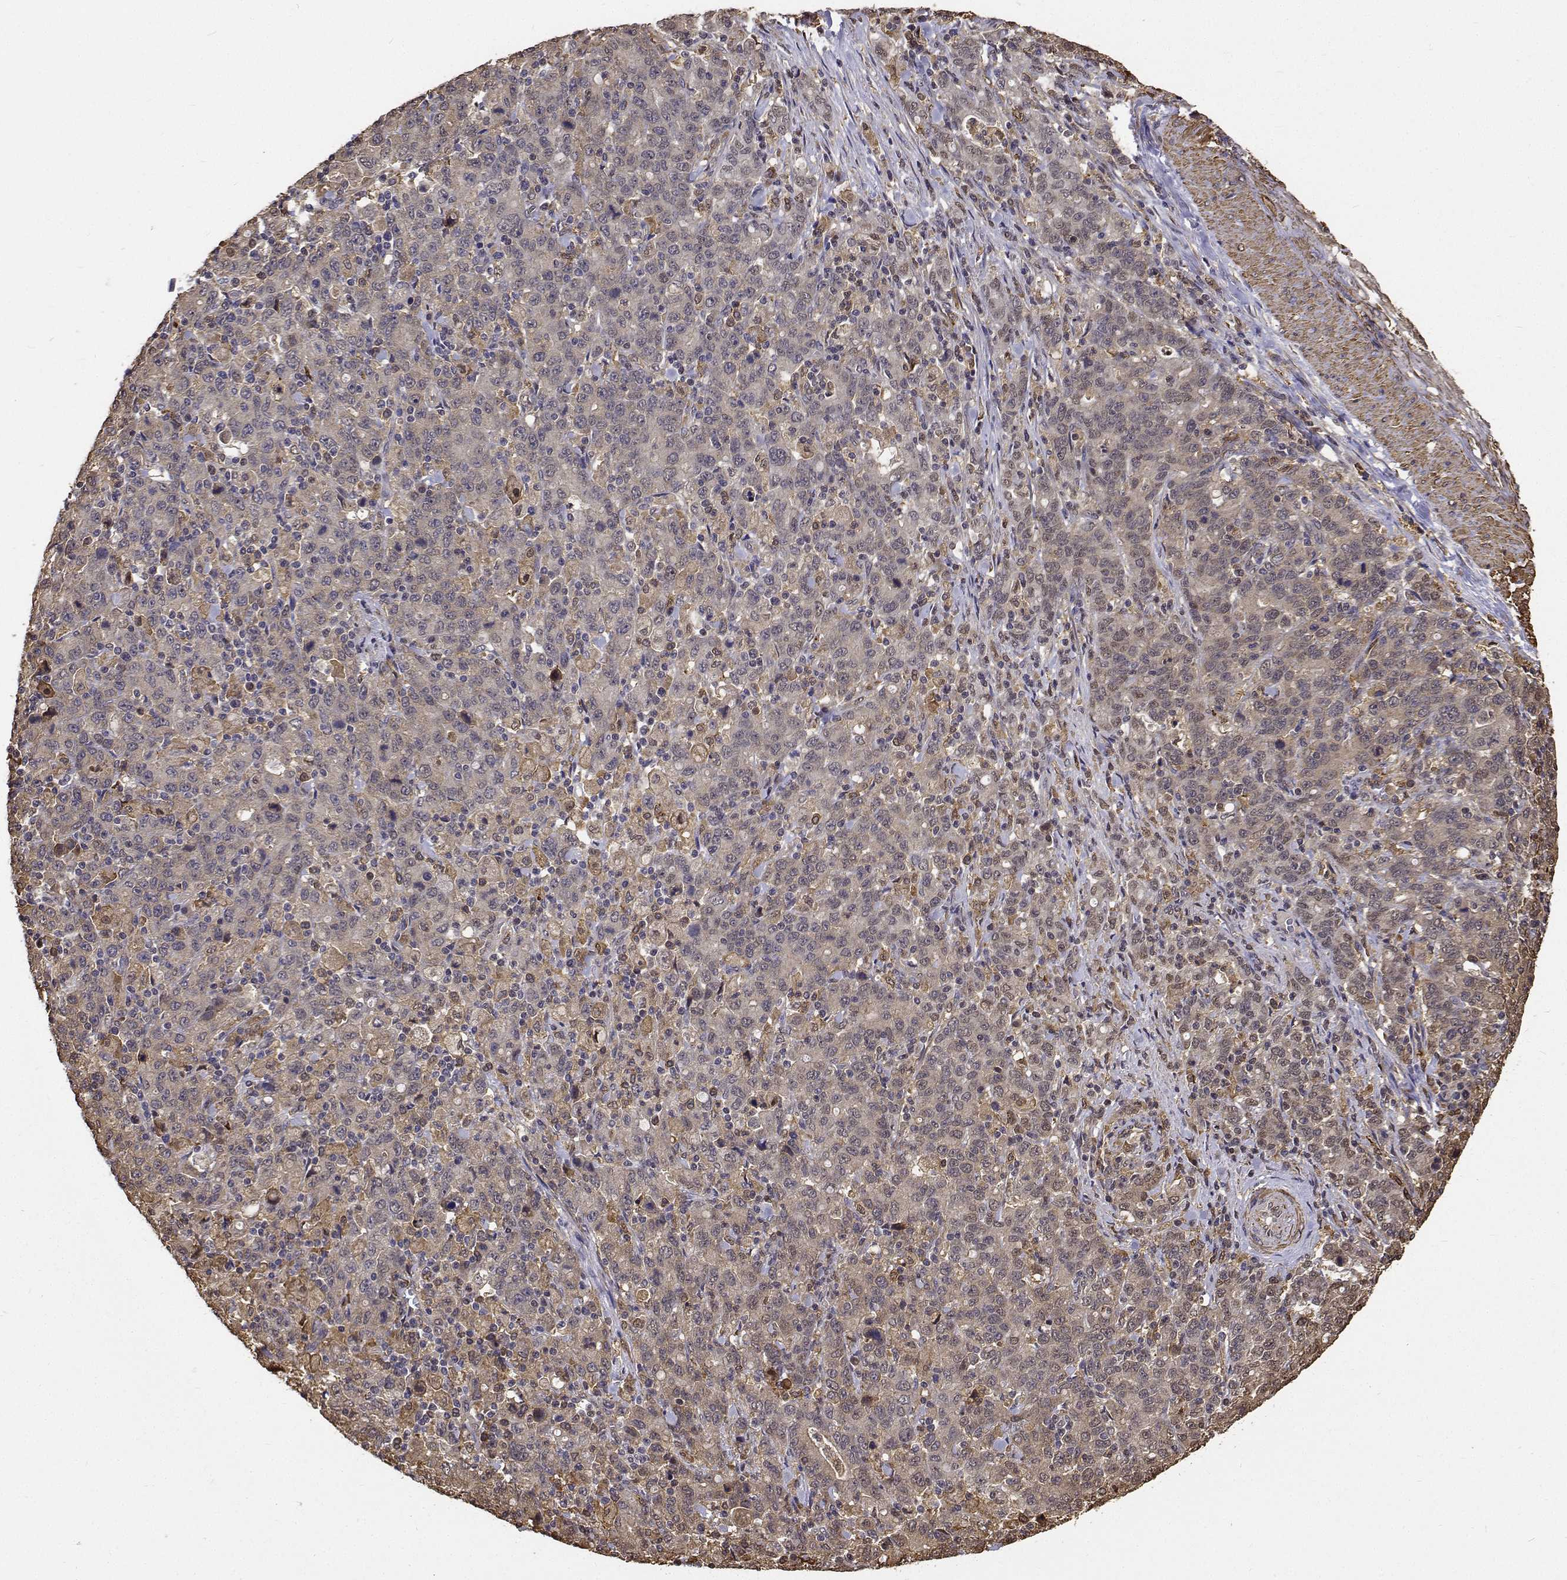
{"staining": {"intensity": "negative", "quantity": "none", "location": "none"}, "tissue": "stomach cancer", "cell_type": "Tumor cells", "image_type": "cancer", "snomed": [{"axis": "morphology", "description": "Adenocarcinoma, NOS"}, {"axis": "topography", "description": "Stomach, upper"}], "caption": "Tumor cells show no significant protein expression in stomach cancer.", "gene": "PCID2", "patient": {"sex": "male", "age": 69}}